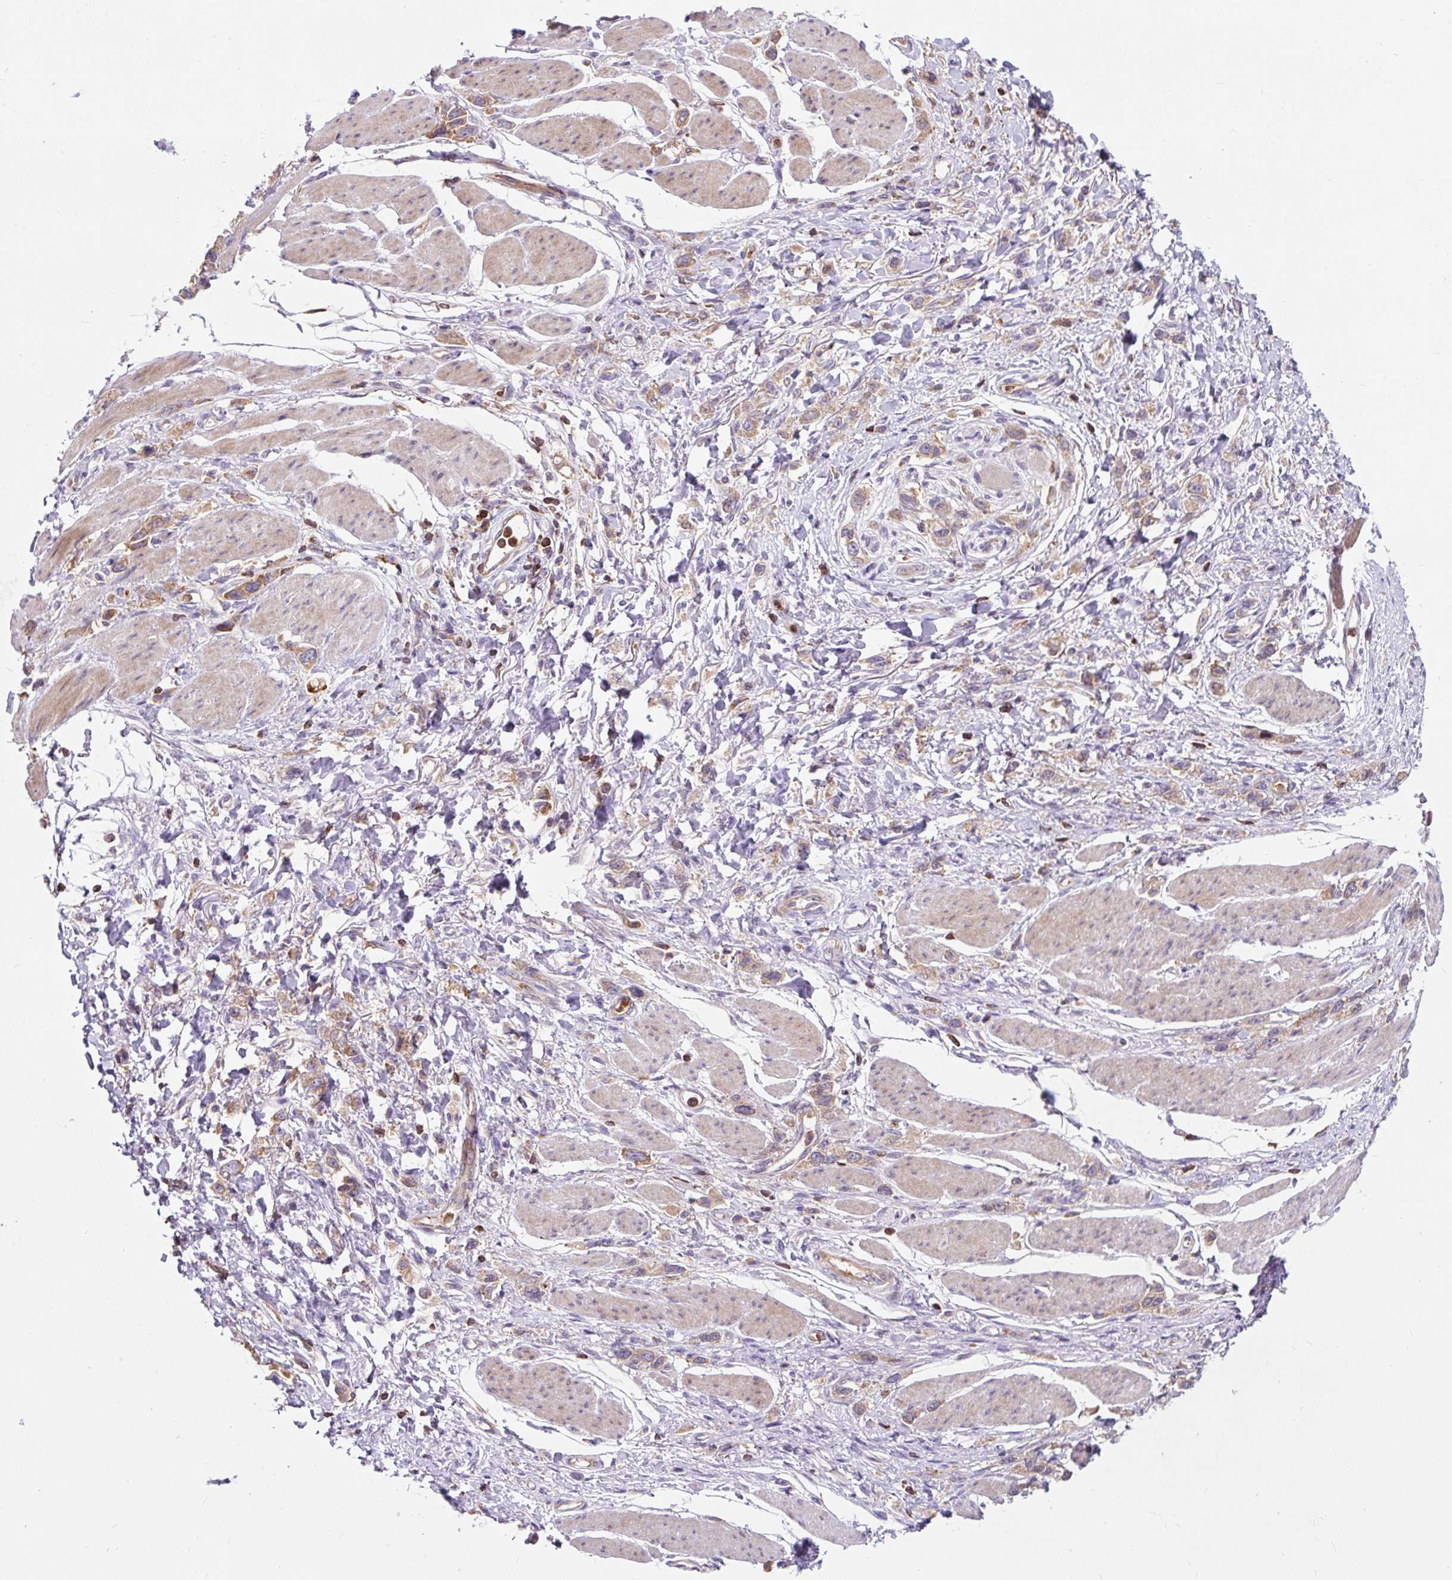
{"staining": {"intensity": "weak", "quantity": ">75%", "location": "cytoplasmic/membranous"}, "tissue": "stomach cancer", "cell_type": "Tumor cells", "image_type": "cancer", "snomed": [{"axis": "morphology", "description": "Adenocarcinoma, NOS"}, {"axis": "topography", "description": "Stomach"}], "caption": "Protein analysis of stomach cancer (adenocarcinoma) tissue demonstrates weak cytoplasmic/membranous staining in approximately >75% of tumor cells.", "gene": "CISD3", "patient": {"sex": "female", "age": 65}}